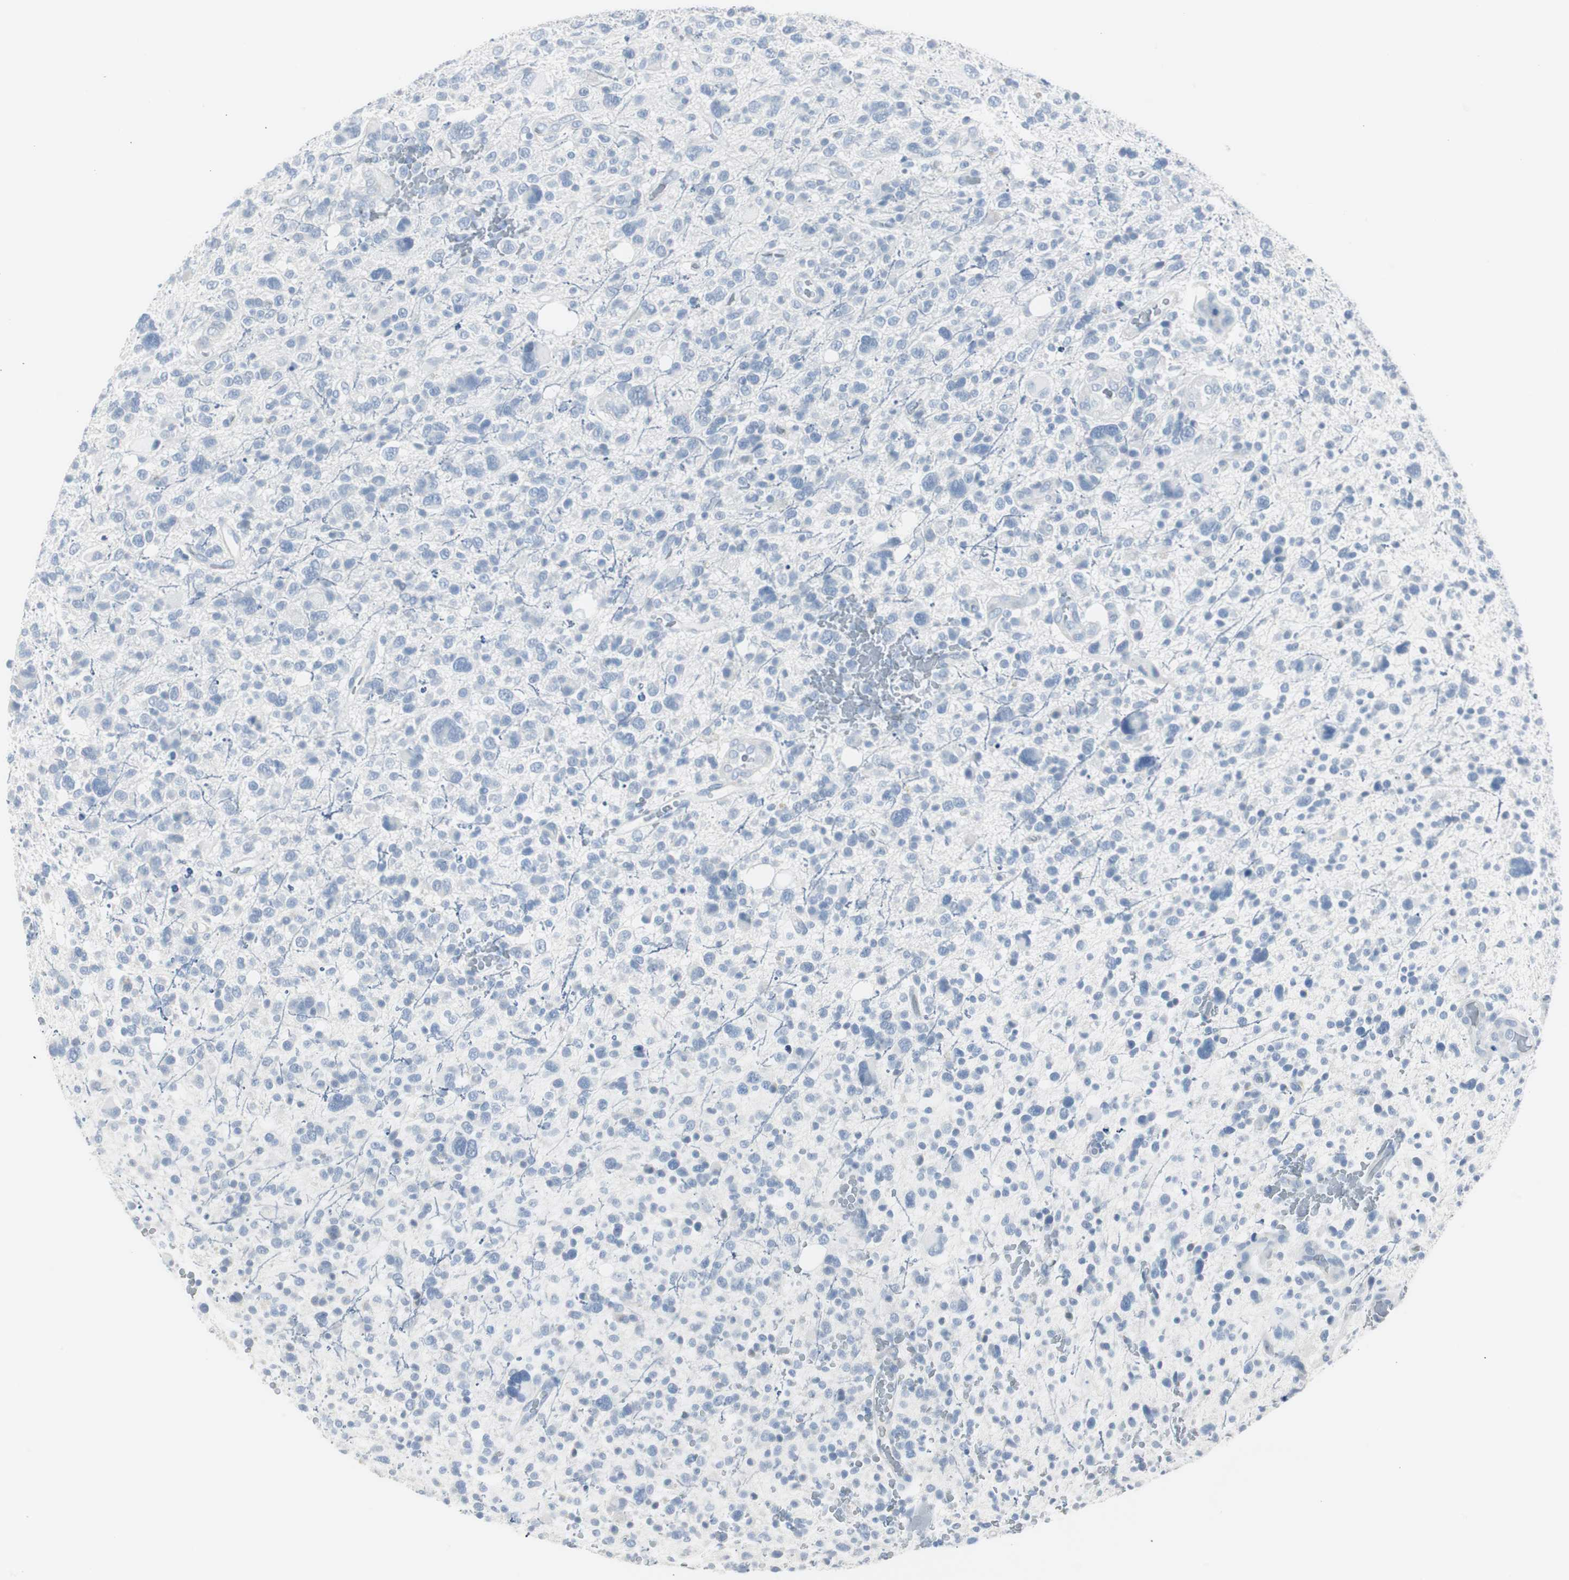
{"staining": {"intensity": "negative", "quantity": "none", "location": "none"}, "tissue": "glioma", "cell_type": "Tumor cells", "image_type": "cancer", "snomed": [{"axis": "morphology", "description": "Glioma, malignant, High grade"}, {"axis": "topography", "description": "Brain"}], "caption": "Malignant glioma (high-grade) was stained to show a protein in brown. There is no significant positivity in tumor cells. (Immunohistochemistry (ihc), brightfield microscopy, high magnification).", "gene": "S100A7", "patient": {"sex": "male", "age": 48}}